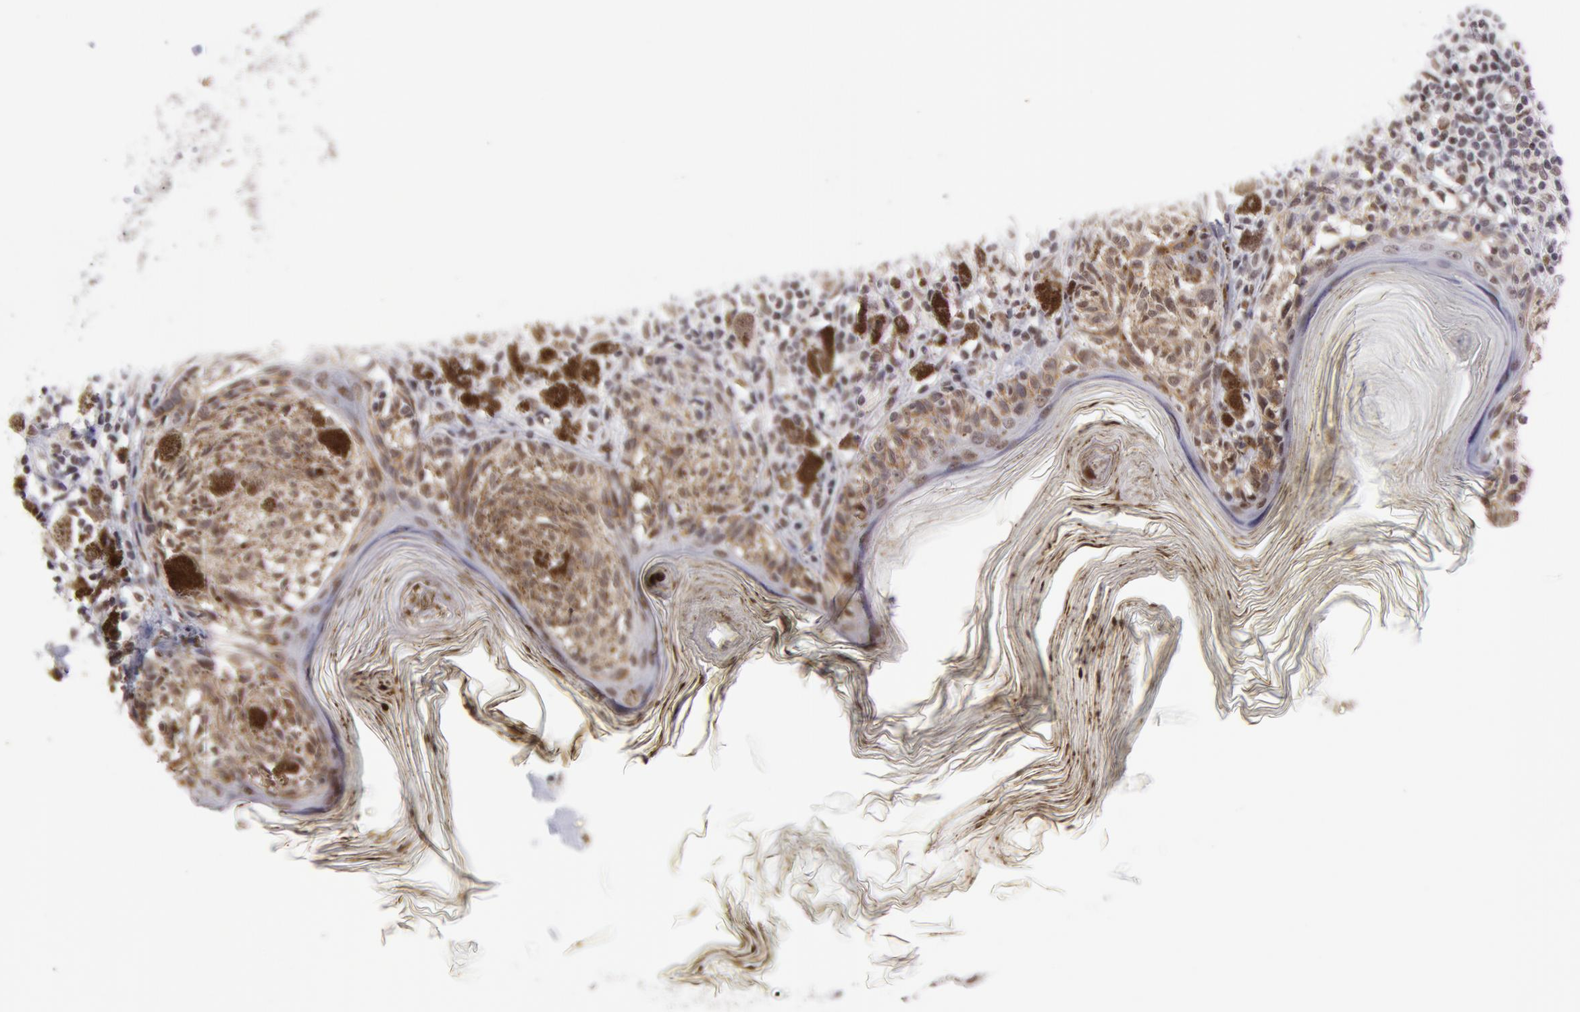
{"staining": {"intensity": "weak", "quantity": ">75%", "location": "cytoplasmic/membranous,nuclear"}, "tissue": "melanoma", "cell_type": "Tumor cells", "image_type": "cancer", "snomed": [{"axis": "morphology", "description": "Malignant melanoma, NOS"}, {"axis": "topography", "description": "Skin"}], "caption": "Immunohistochemical staining of human malignant melanoma demonstrates low levels of weak cytoplasmic/membranous and nuclear staining in approximately >75% of tumor cells.", "gene": "VRTN", "patient": {"sex": "male", "age": 88}}